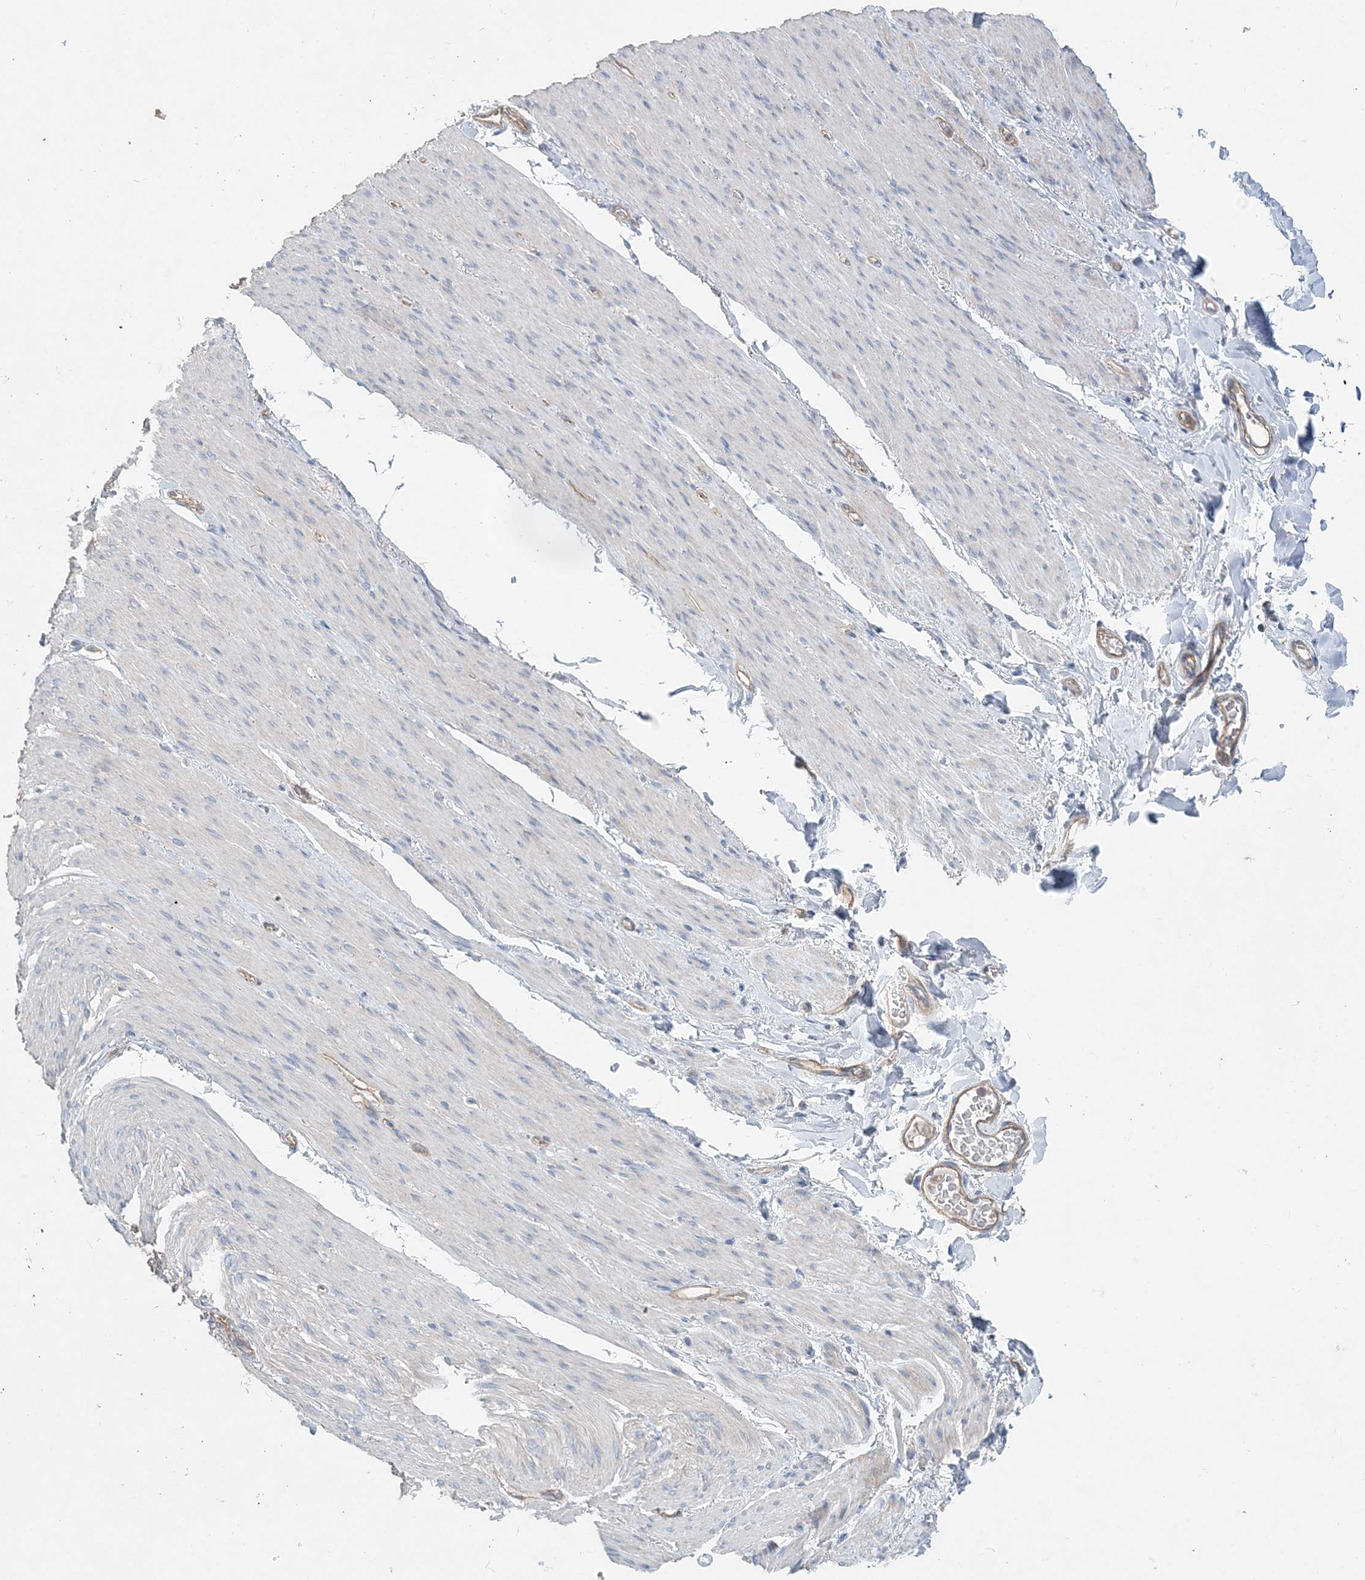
{"staining": {"intensity": "negative", "quantity": "none", "location": "none"}, "tissue": "adipose tissue", "cell_type": "Adipocytes", "image_type": "normal", "snomed": [{"axis": "morphology", "description": "Normal tissue, NOS"}, {"axis": "topography", "description": "Colon"}, {"axis": "topography", "description": "Peripheral nerve tissue"}], "caption": "The micrograph exhibits no staining of adipocytes in unremarkable adipose tissue. (Brightfield microscopy of DAB immunohistochemistry at high magnification).", "gene": "PIGC", "patient": {"sex": "female", "age": 61}}